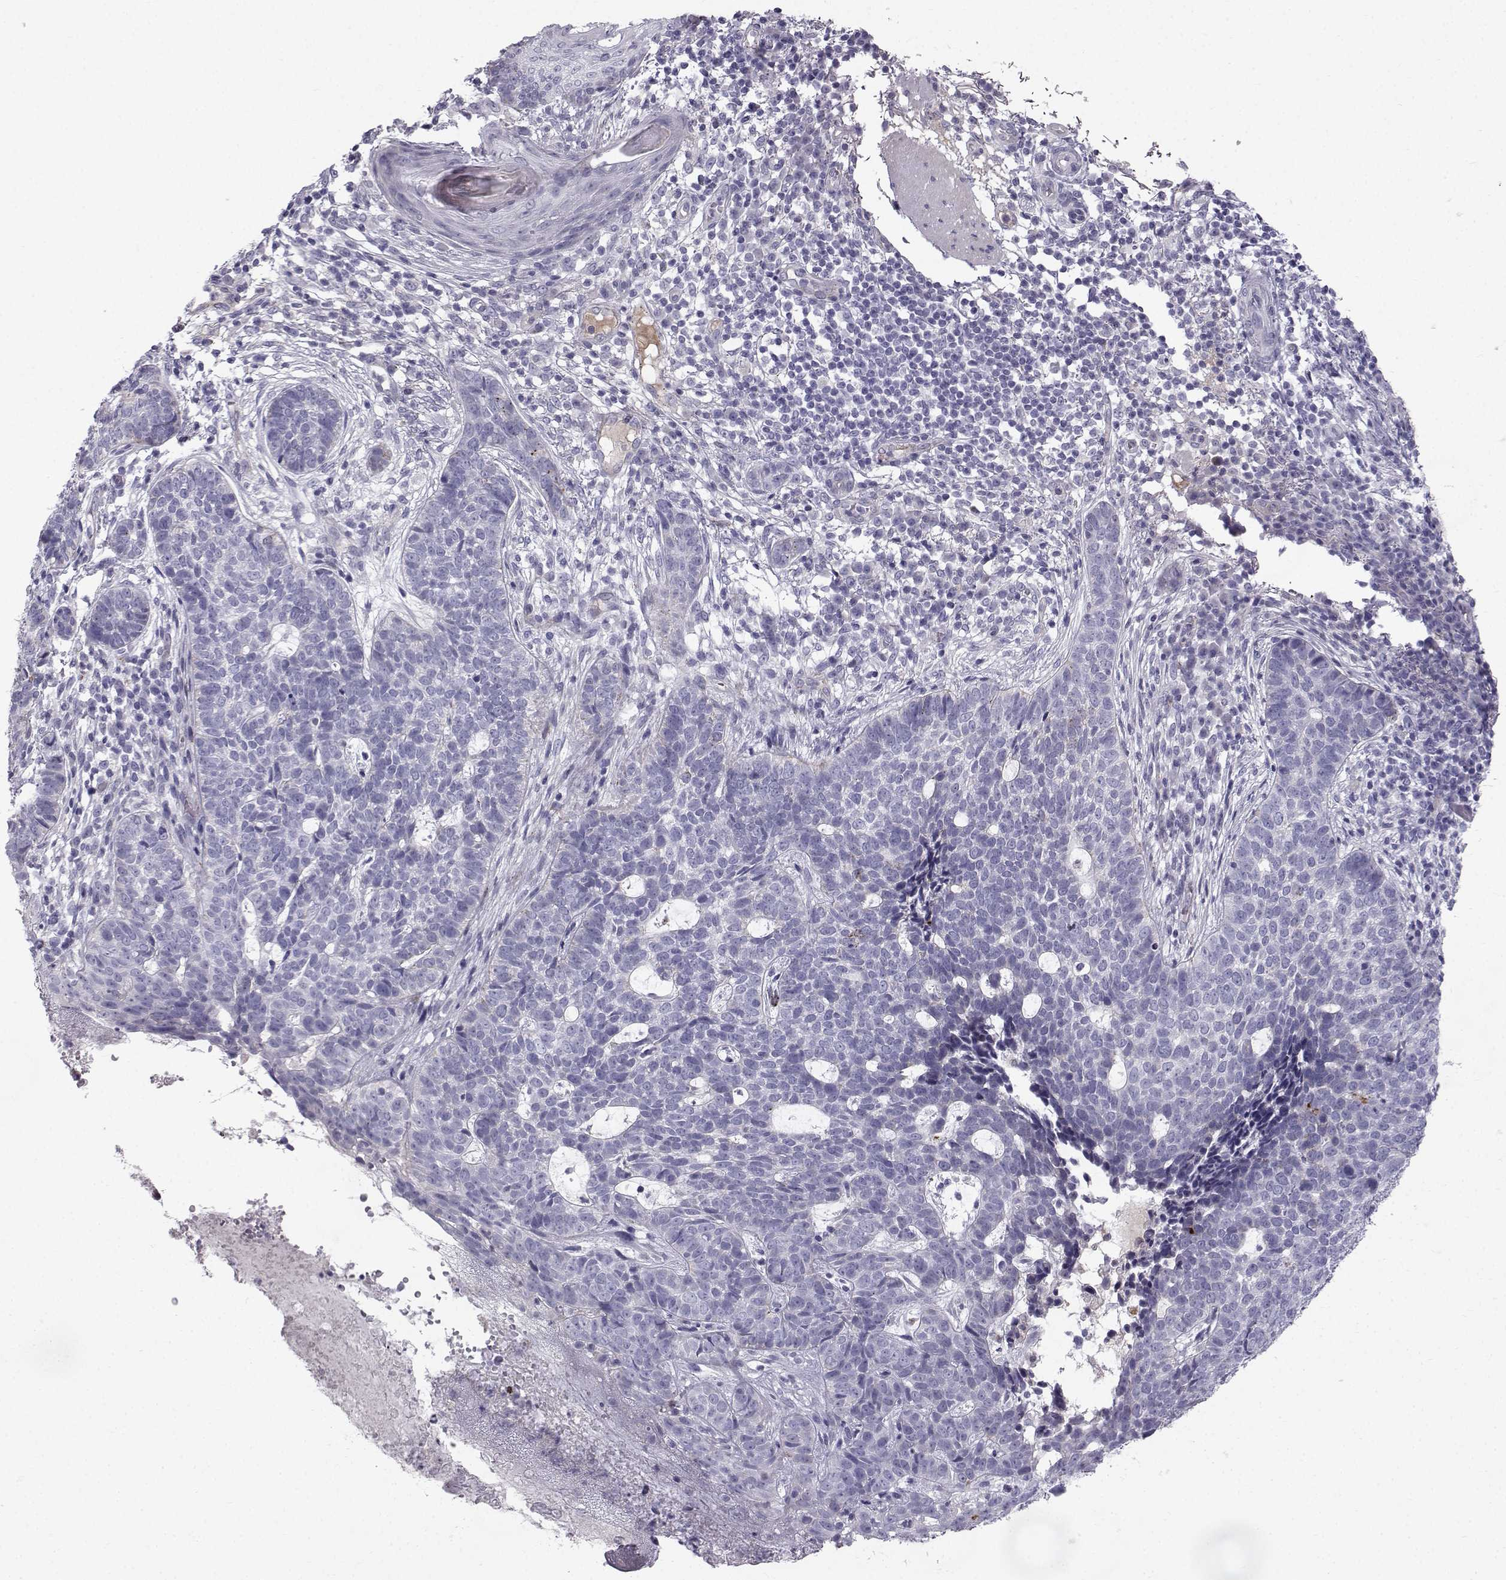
{"staining": {"intensity": "negative", "quantity": "none", "location": "none"}, "tissue": "skin cancer", "cell_type": "Tumor cells", "image_type": "cancer", "snomed": [{"axis": "morphology", "description": "Basal cell carcinoma"}, {"axis": "topography", "description": "Skin"}], "caption": "A histopathology image of human basal cell carcinoma (skin) is negative for staining in tumor cells.", "gene": "CALCR", "patient": {"sex": "female", "age": 69}}